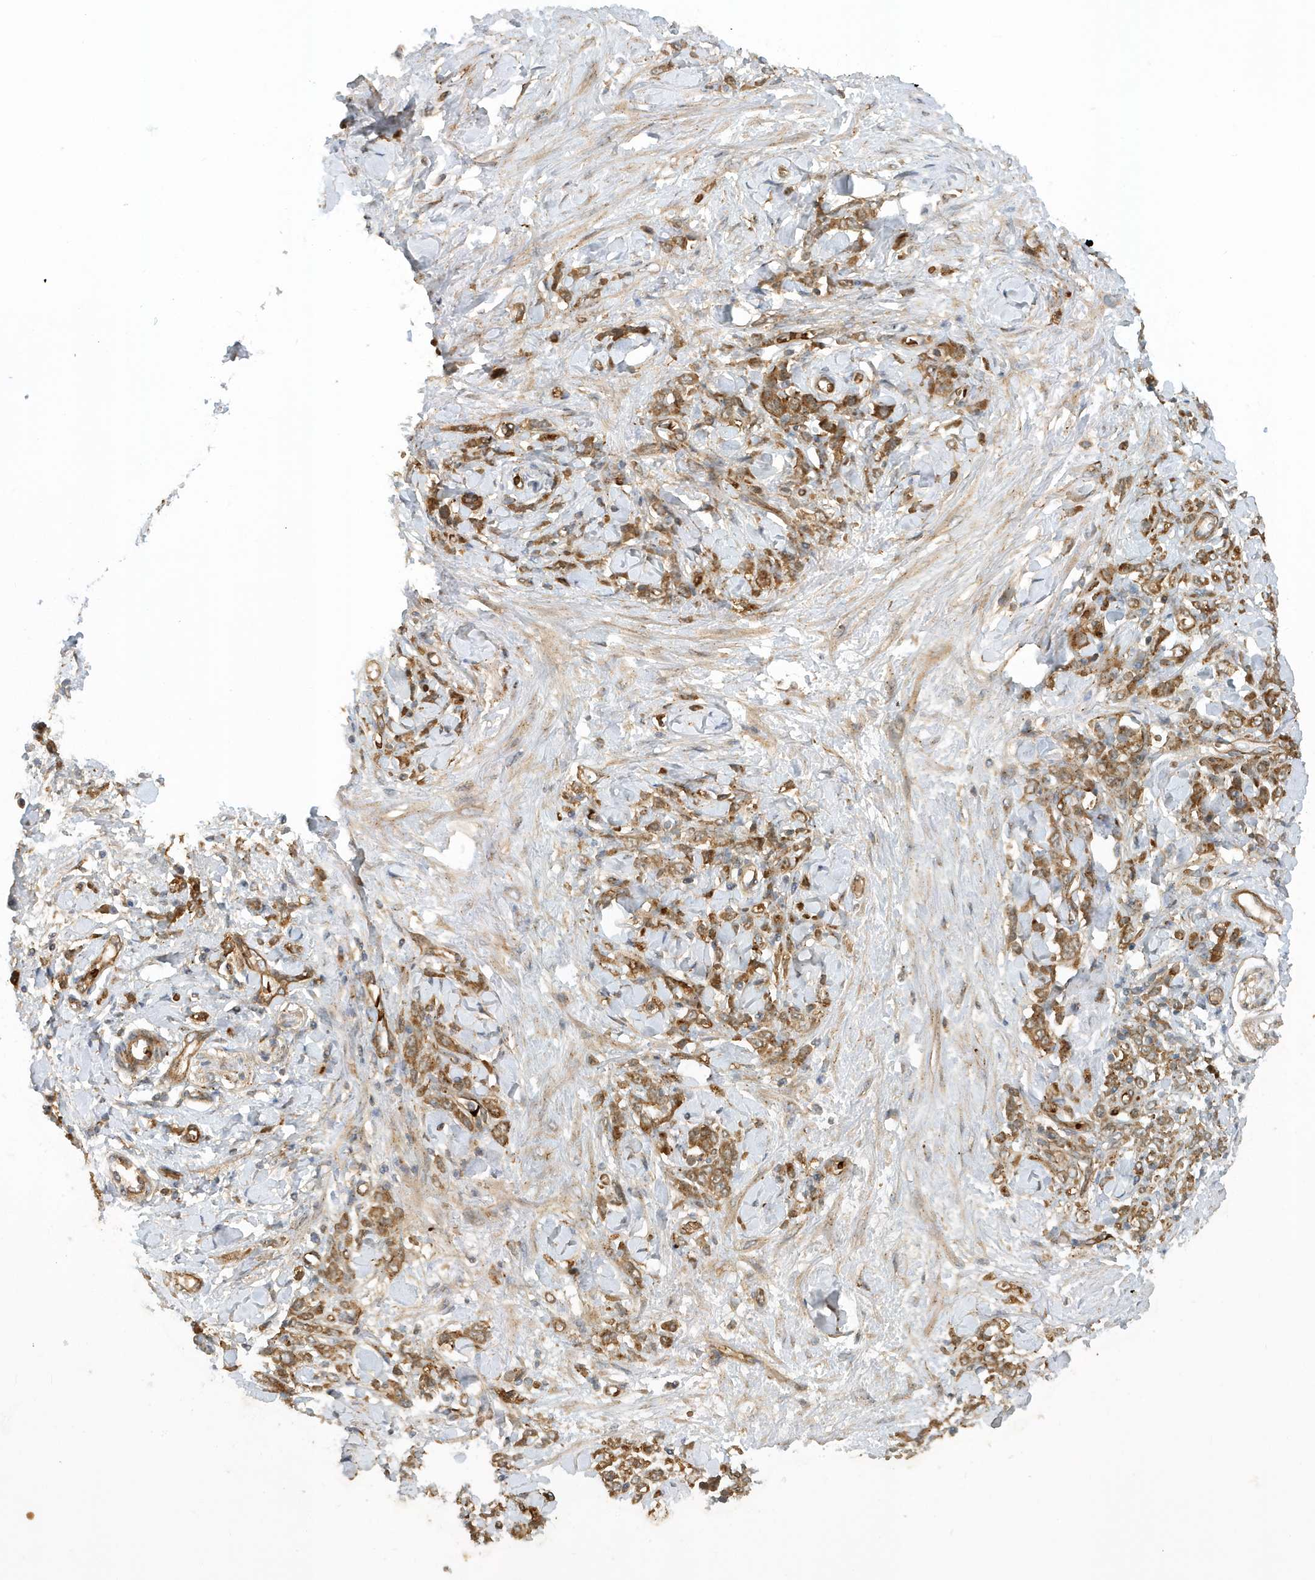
{"staining": {"intensity": "moderate", "quantity": ">75%", "location": "cytoplasmic/membranous"}, "tissue": "stomach cancer", "cell_type": "Tumor cells", "image_type": "cancer", "snomed": [{"axis": "morphology", "description": "Normal tissue, NOS"}, {"axis": "morphology", "description": "Adenocarcinoma, NOS"}, {"axis": "topography", "description": "Stomach"}], "caption": "Protein expression analysis of stomach adenocarcinoma displays moderate cytoplasmic/membranous staining in approximately >75% of tumor cells.", "gene": "FYCO1", "patient": {"sex": "male", "age": 82}}